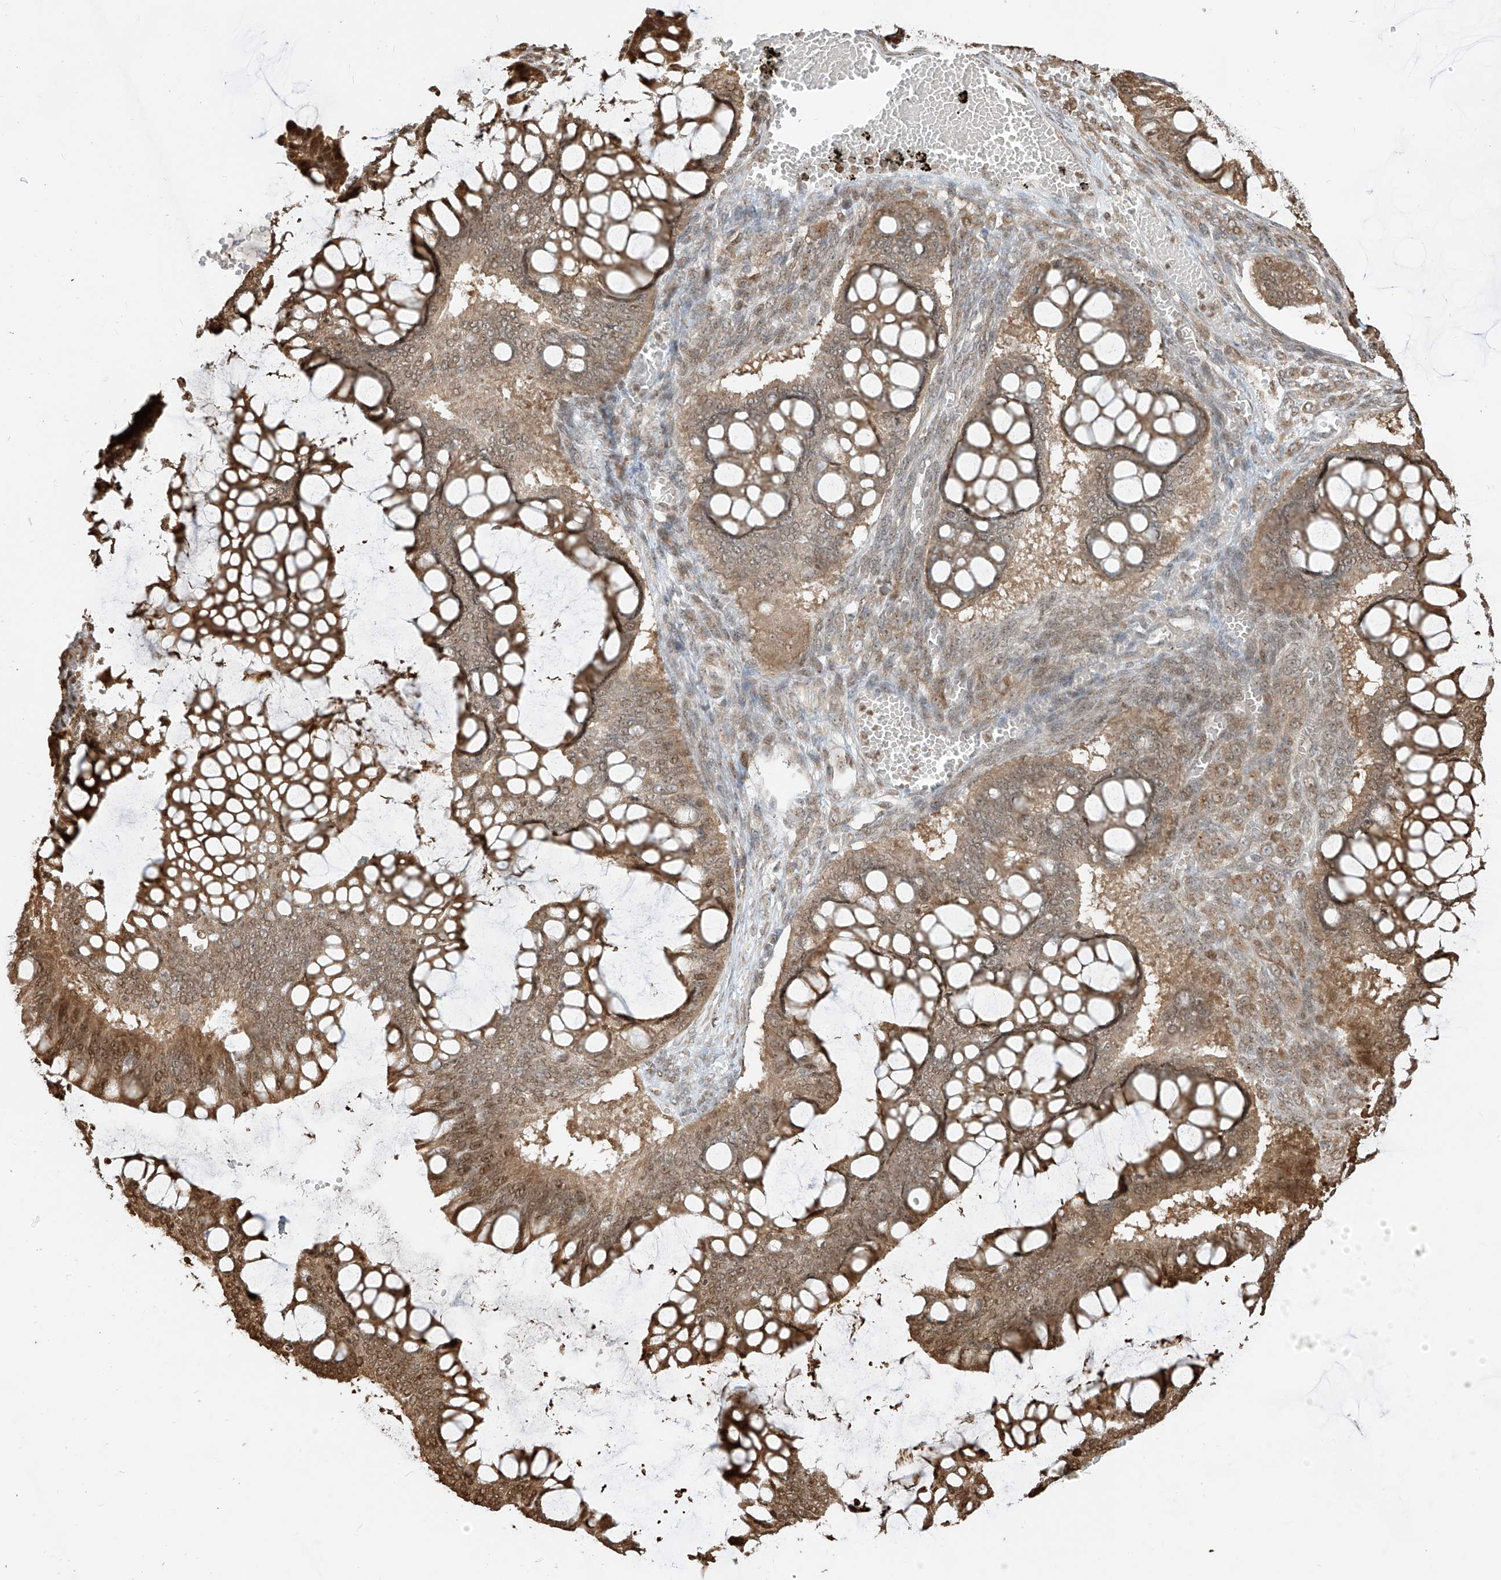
{"staining": {"intensity": "moderate", "quantity": ">75%", "location": "cytoplasmic/membranous,nuclear"}, "tissue": "ovarian cancer", "cell_type": "Tumor cells", "image_type": "cancer", "snomed": [{"axis": "morphology", "description": "Cystadenocarcinoma, mucinous, NOS"}, {"axis": "topography", "description": "Ovary"}], "caption": "Brown immunohistochemical staining in human ovarian cancer demonstrates moderate cytoplasmic/membranous and nuclear staining in about >75% of tumor cells. The staining was performed using DAB (3,3'-diaminobenzidine) to visualize the protein expression in brown, while the nuclei were stained in blue with hematoxylin (Magnification: 20x).", "gene": "VMP1", "patient": {"sex": "female", "age": 73}}